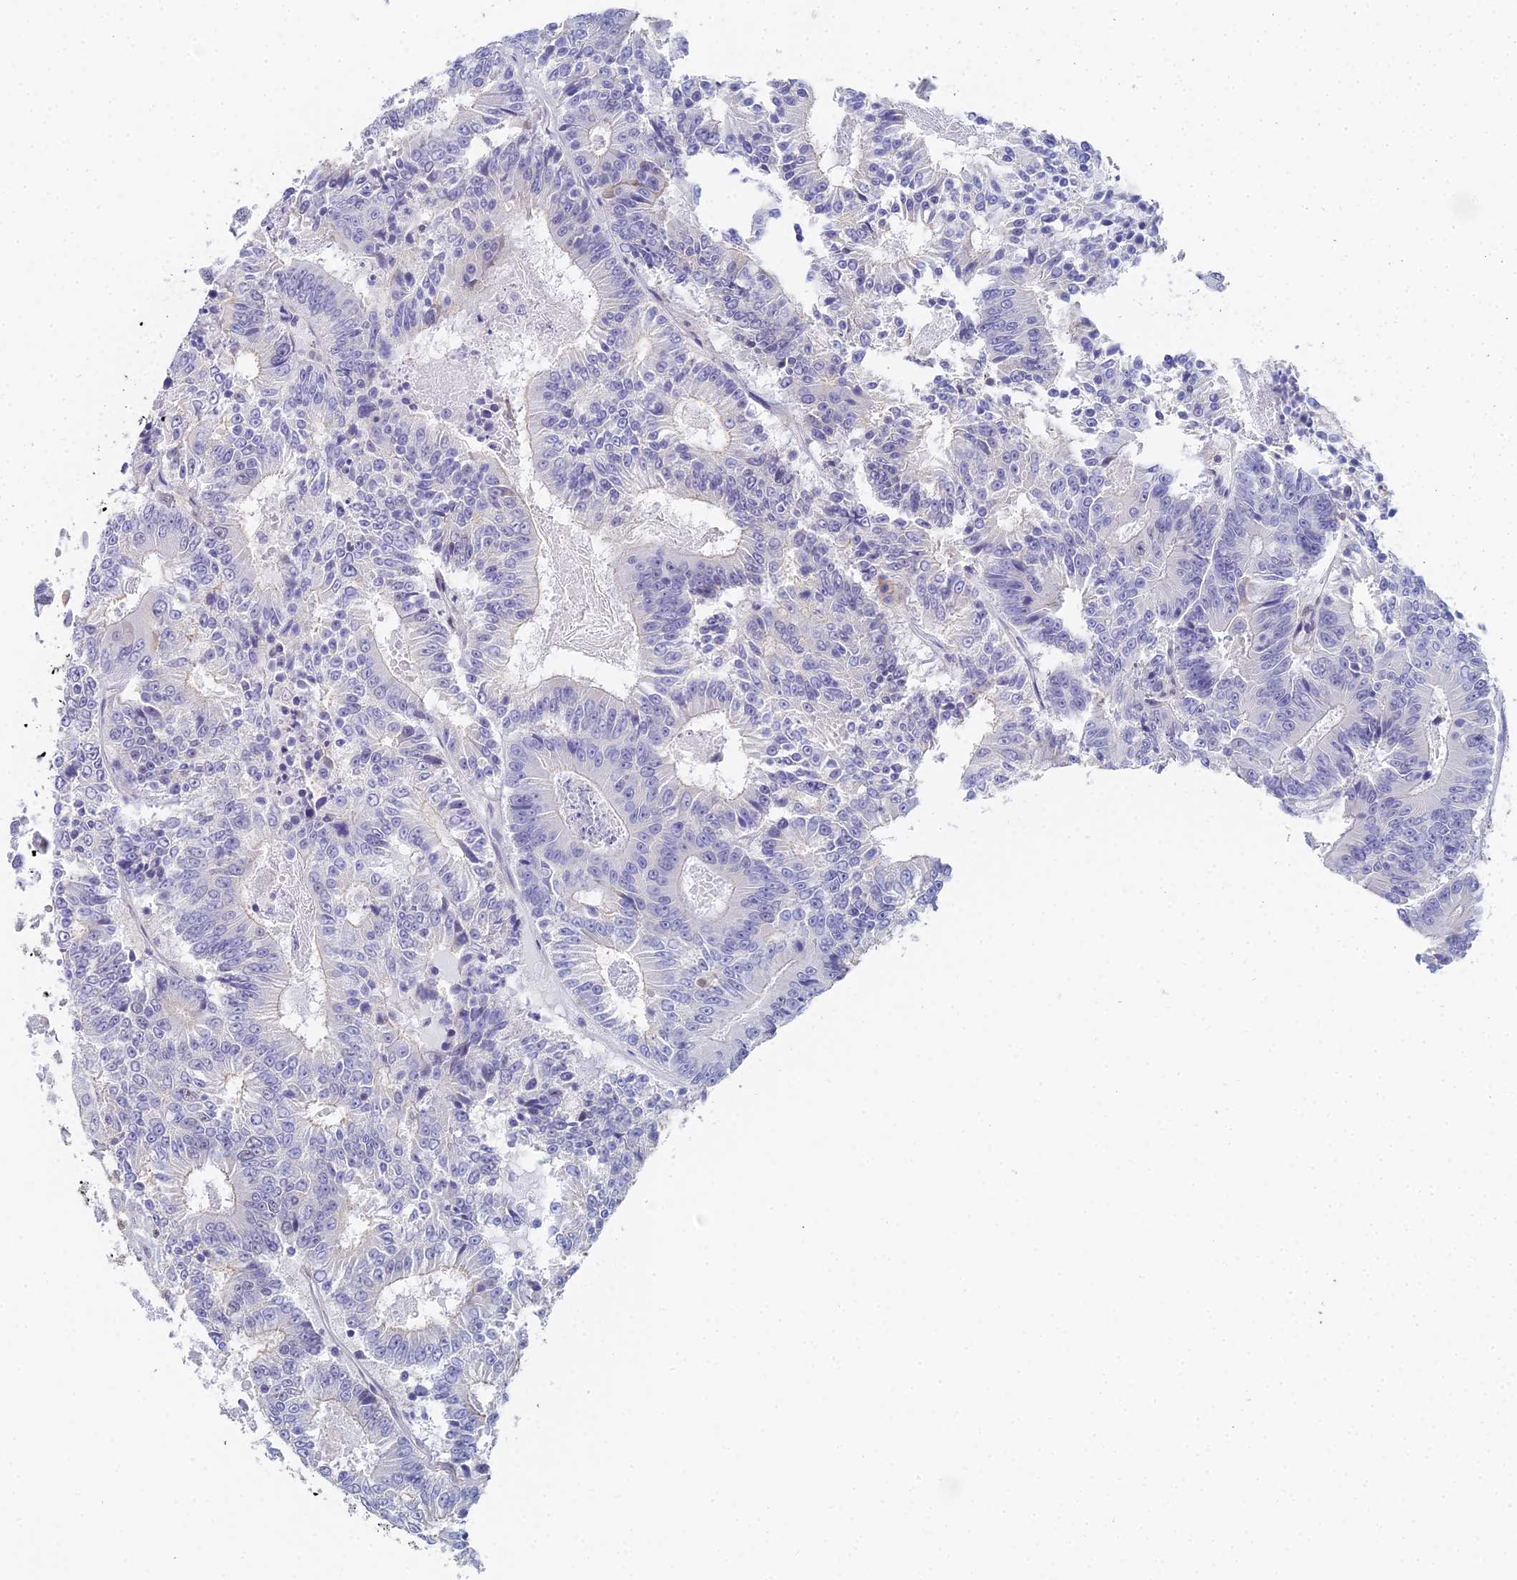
{"staining": {"intensity": "negative", "quantity": "none", "location": "none"}, "tissue": "colorectal cancer", "cell_type": "Tumor cells", "image_type": "cancer", "snomed": [{"axis": "morphology", "description": "Adenocarcinoma, NOS"}, {"axis": "topography", "description": "Colon"}], "caption": "Image shows no significant protein positivity in tumor cells of colorectal adenocarcinoma. (Stains: DAB (3,3'-diaminobenzidine) immunohistochemistry (IHC) with hematoxylin counter stain, Microscopy: brightfield microscopy at high magnification).", "gene": "MCM2", "patient": {"sex": "male", "age": 83}}